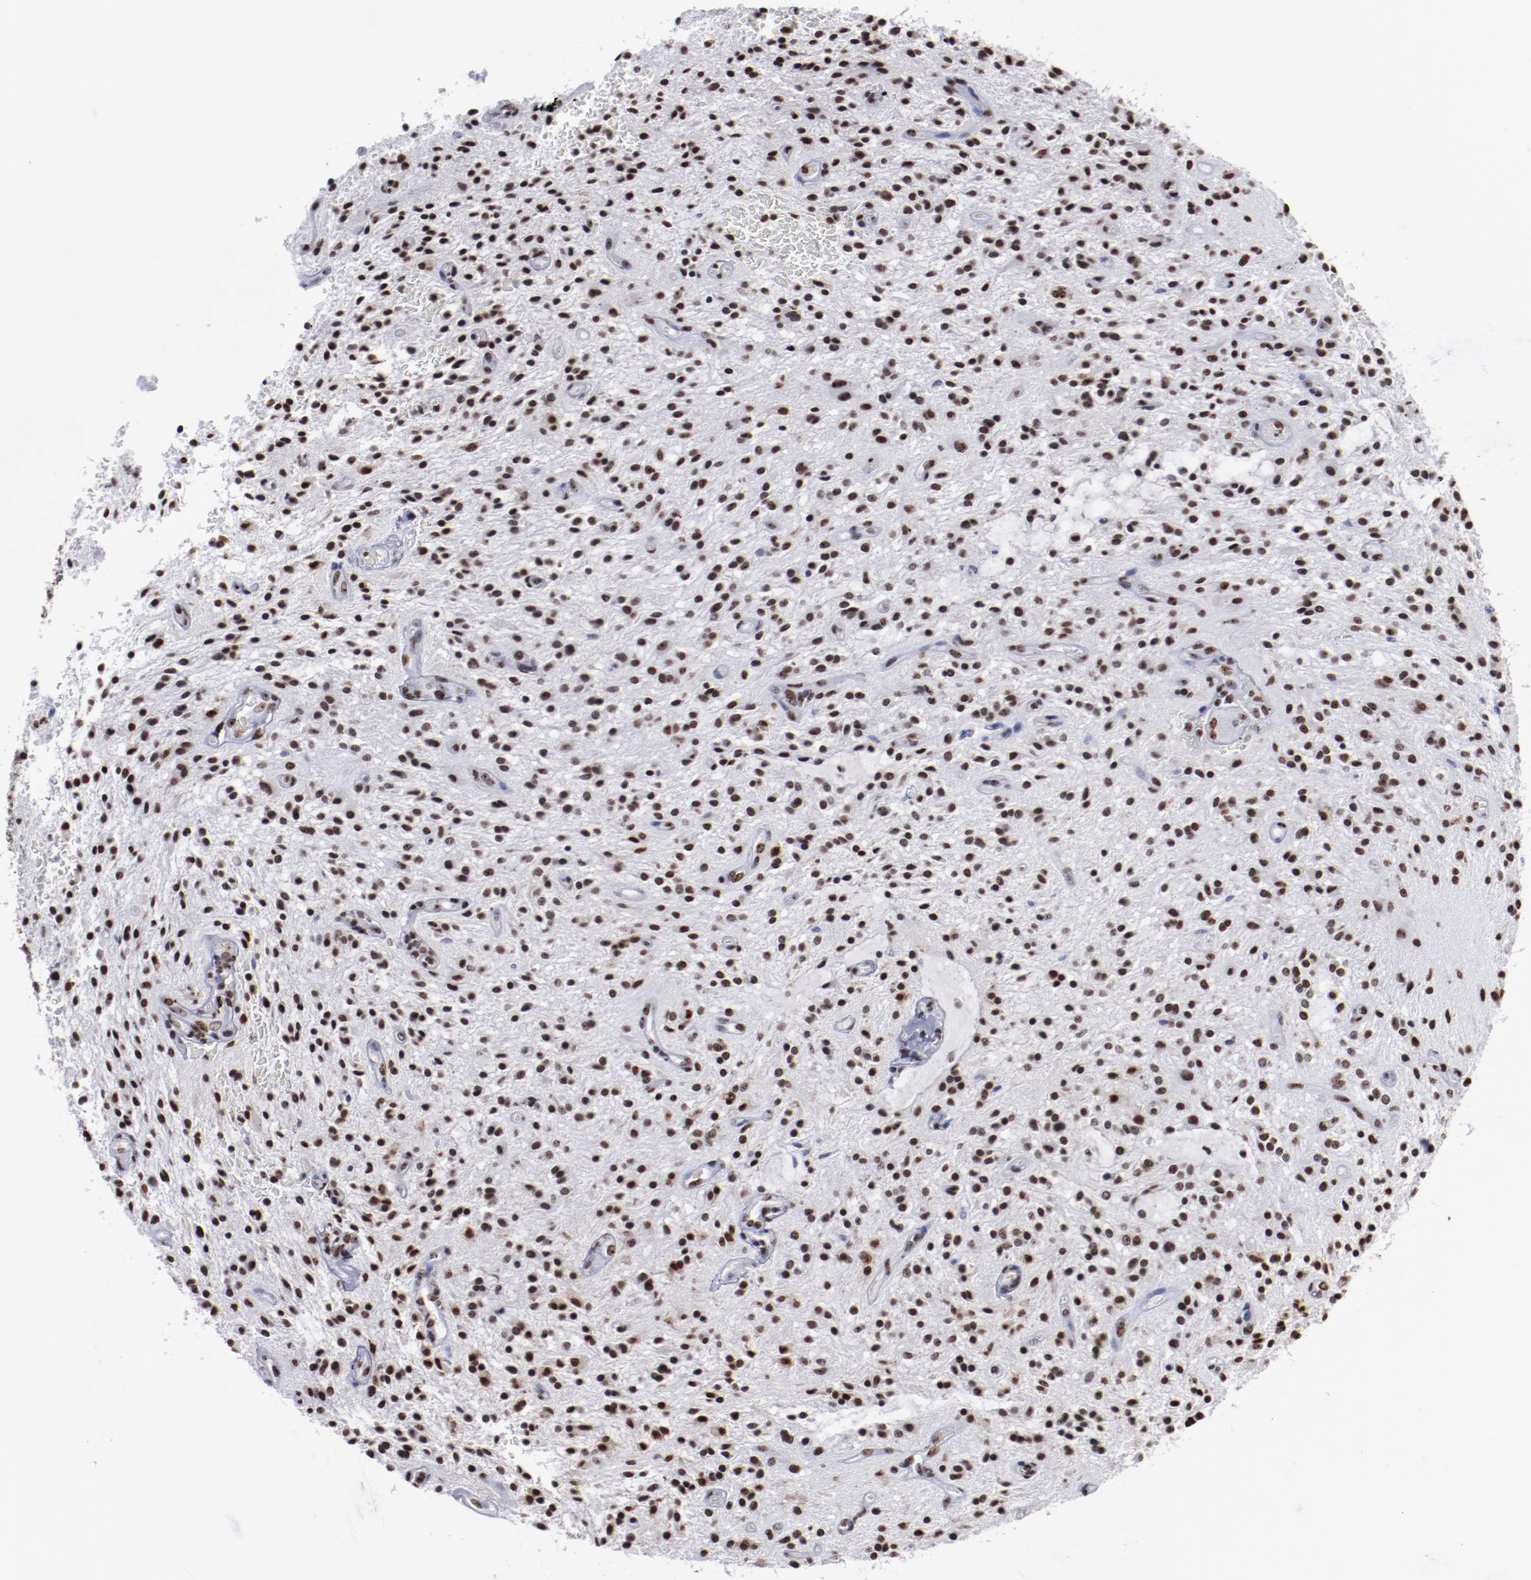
{"staining": {"intensity": "strong", "quantity": ">75%", "location": "nuclear"}, "tissue": "glioma", "cell_type": "Tumor cells", "image_type": "cancer", "snomed": [{"axis": "morphology", "description": "Glioma, malignant, NOS"}, {"axis": "topography", "description": "Cerebellum"}], "caption": "High-power microscopy captured an immunohistochemistry (IHC) micrograph of glioma (malignant), revealing strong nuclear staining in about >75% of tumor cells.", "gene": "HNRNPA2B1", "patient": {"sex": "female", "age": 10}}